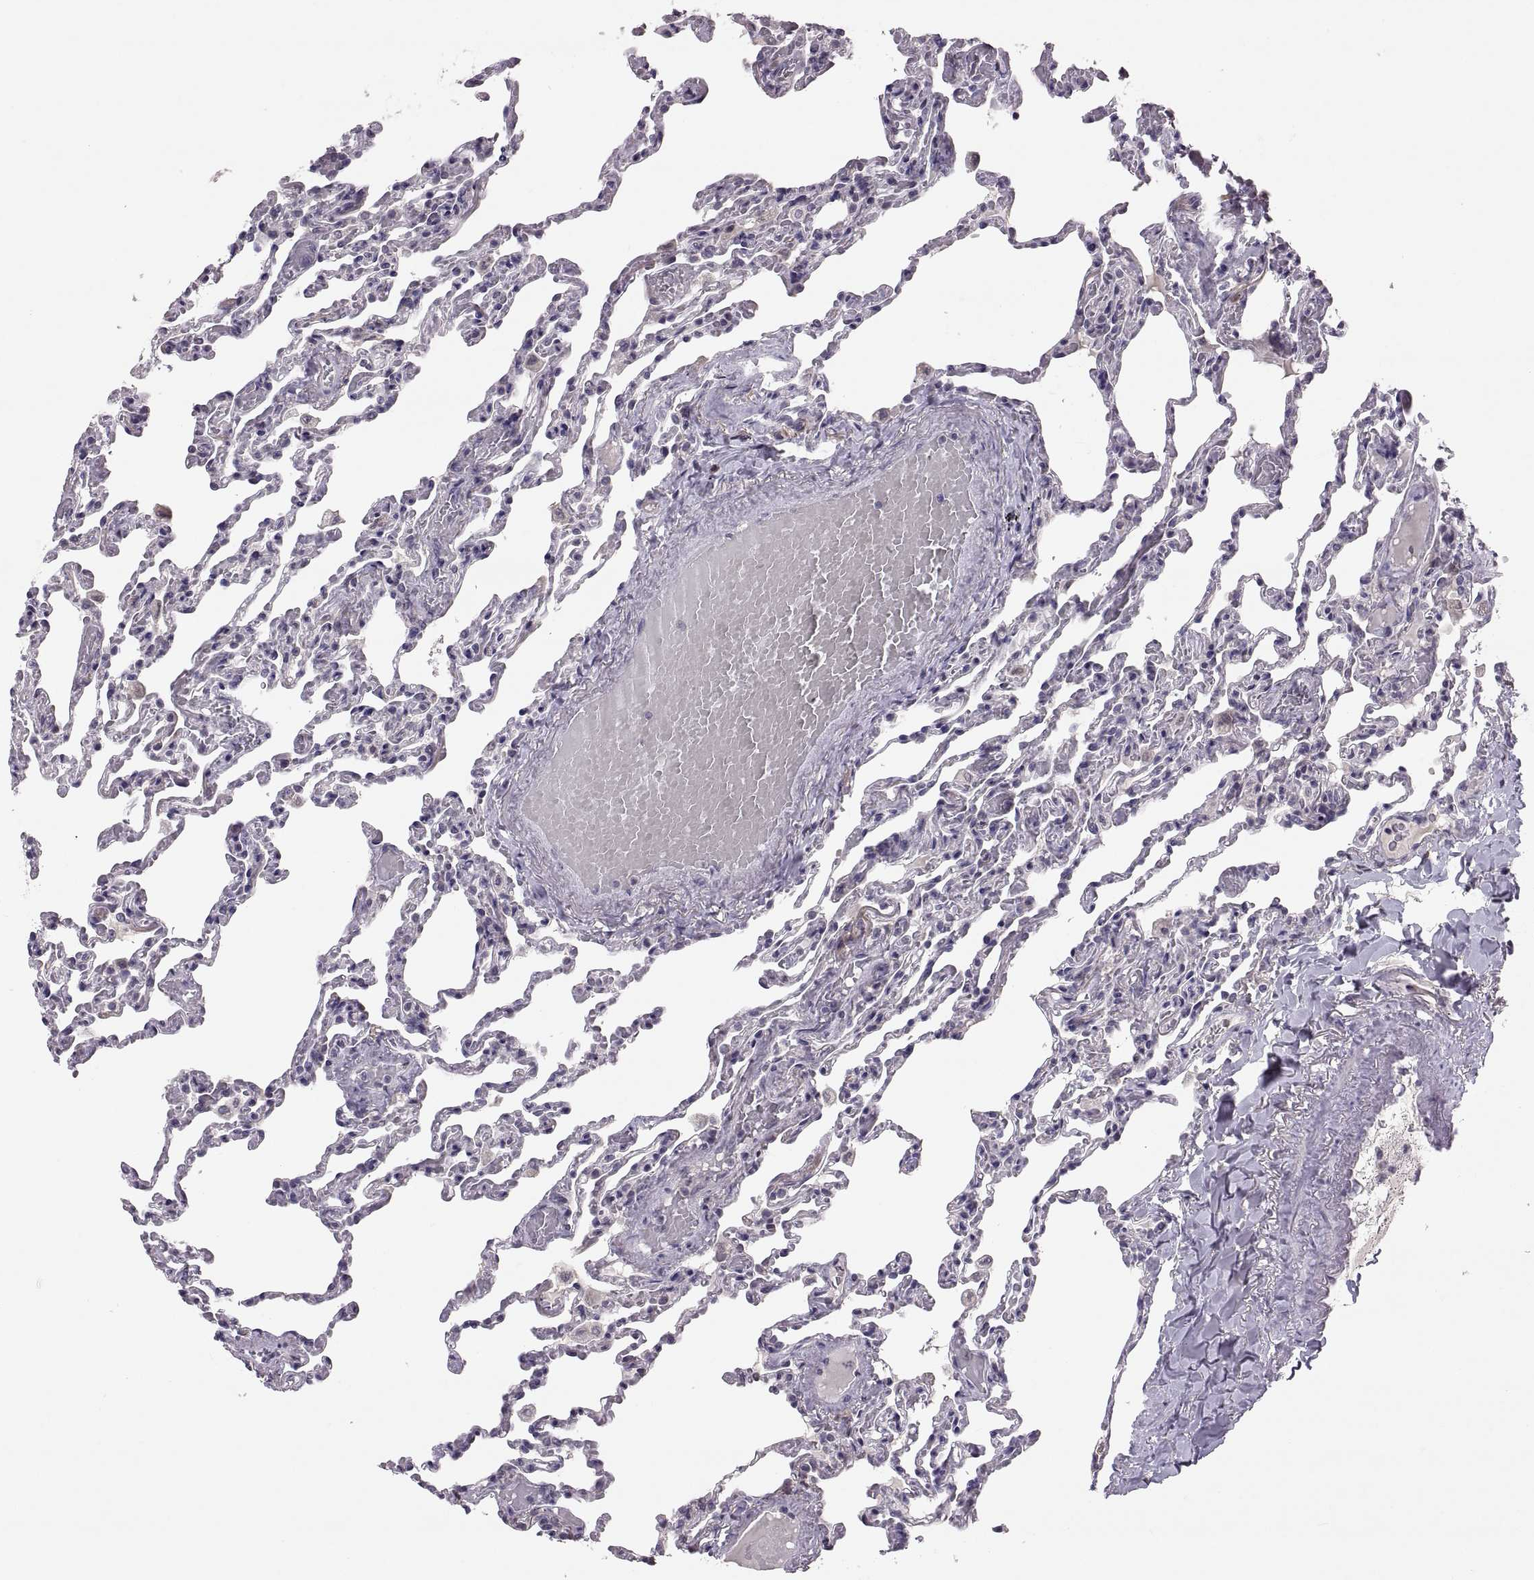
{"staining": {"intensity": "negative", "quantity": "none", "location": "none"}, "tissue": "lung", "cell_type": "Alveolar cells", "image_type": "normal", "snomed": [{"axis": "morphology", "description": "Normal tissue, NOS"}, {"axis": "topography", "description": "Lung"}], "caption": "Immunohistochemical staining of normal lung shows no significant positivity in alveolar cells.", "gene": "ADH6", "patient": {"sex": "female", "age": 43}}